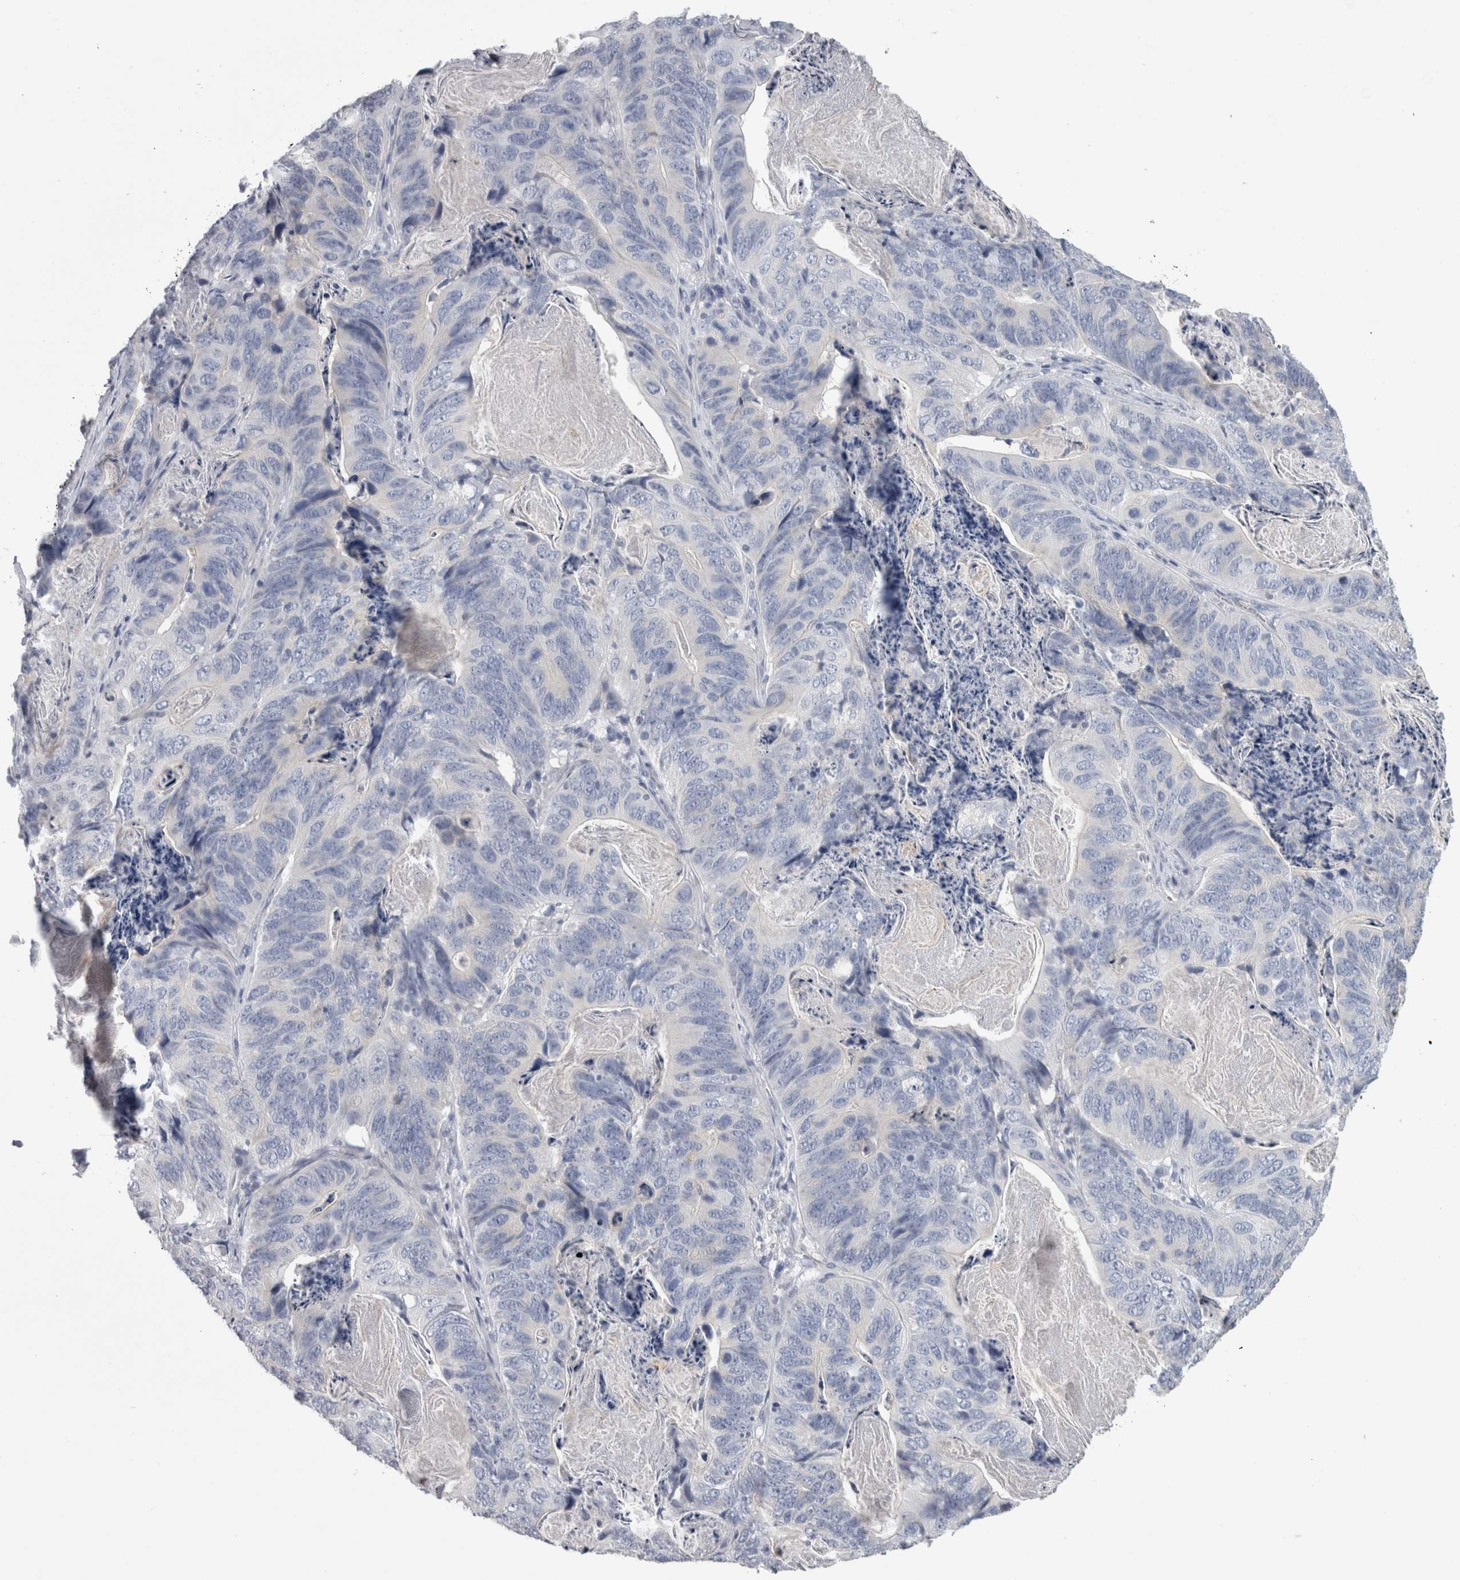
{"staining": {"intensity": "negative", "quantity": "none", "location": "none"}, "tissue": "stomach cancer", "cell_type": "Tumor cells", "image_type": "cancer", "snomed": [{"axis": "morphology", "description": "Normal tissue, NOS"}, {"axis": "morphology", "description": "Adenocarcinoma, NOS"}, {"axis": "topography", "description": "Stomach"}], "caption": "The micrograph reveals no staining of tumor cells in stomach cancer.", "gene": "TCAP", "patient": {"sex": "female", "age": 89}}